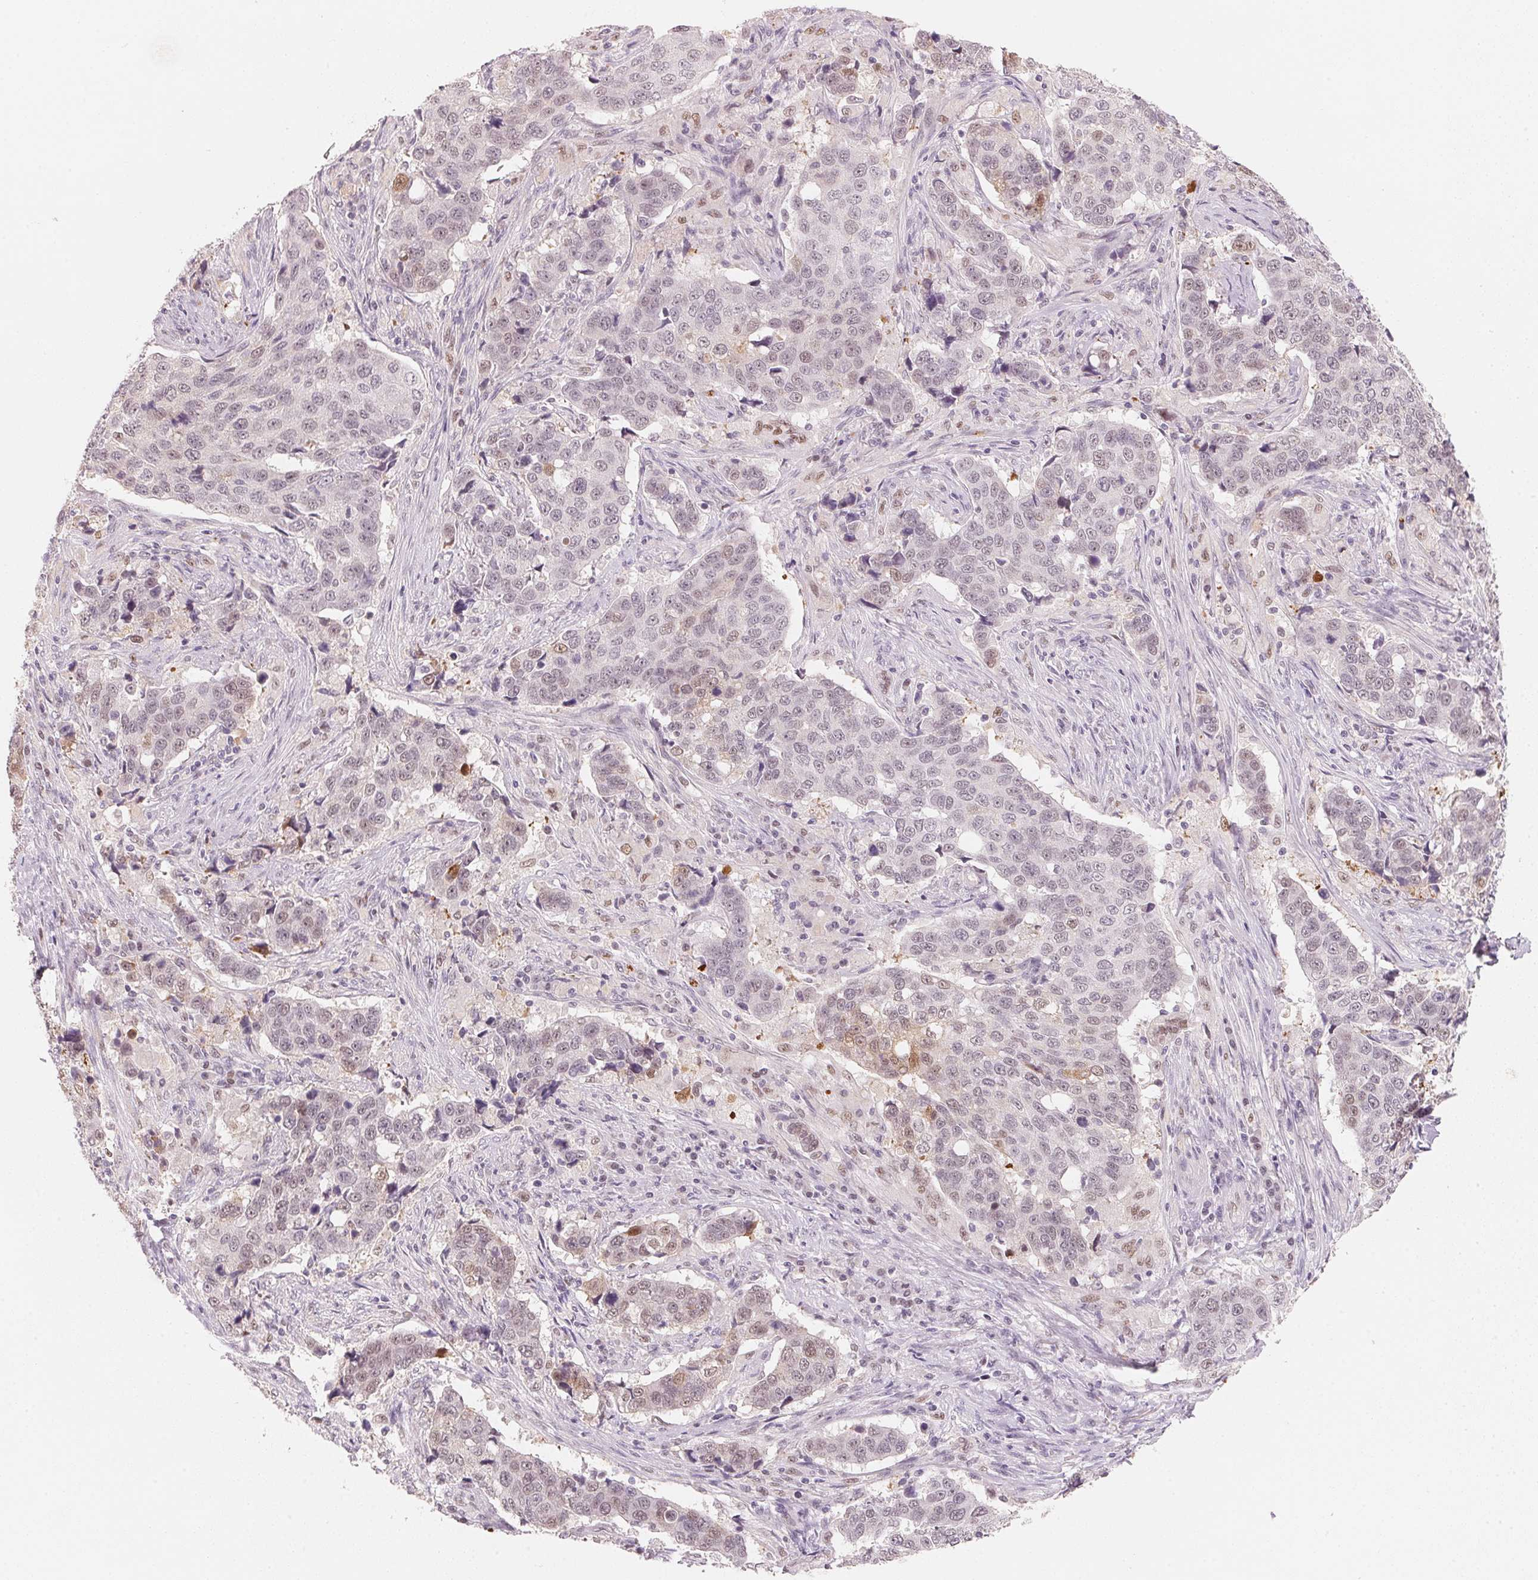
{"staining": {"intensity": "weak", "quantity": "<25%", "location": "cytoplasmic/membranous,nuclear"}, "tissue": "lung cancer", "cell_type": "Tumor cells", "image_type": "cancer", "snomed": [{"axis": "morphology", "description": "Squamous cell carcinoma, NOS"}, {"axis": "topography", "description": "Lymph node"}, {"axis": "topography", "description": "Lung"}], "caption": "The immunohistochemistry (IHC) photomicrograph has no significant staining in tumor cells of lung cancer (squamous cell carcinoma) tissue.", "gene": "ARHGAP22", "patient": {"sex": "male", "age": 61}}